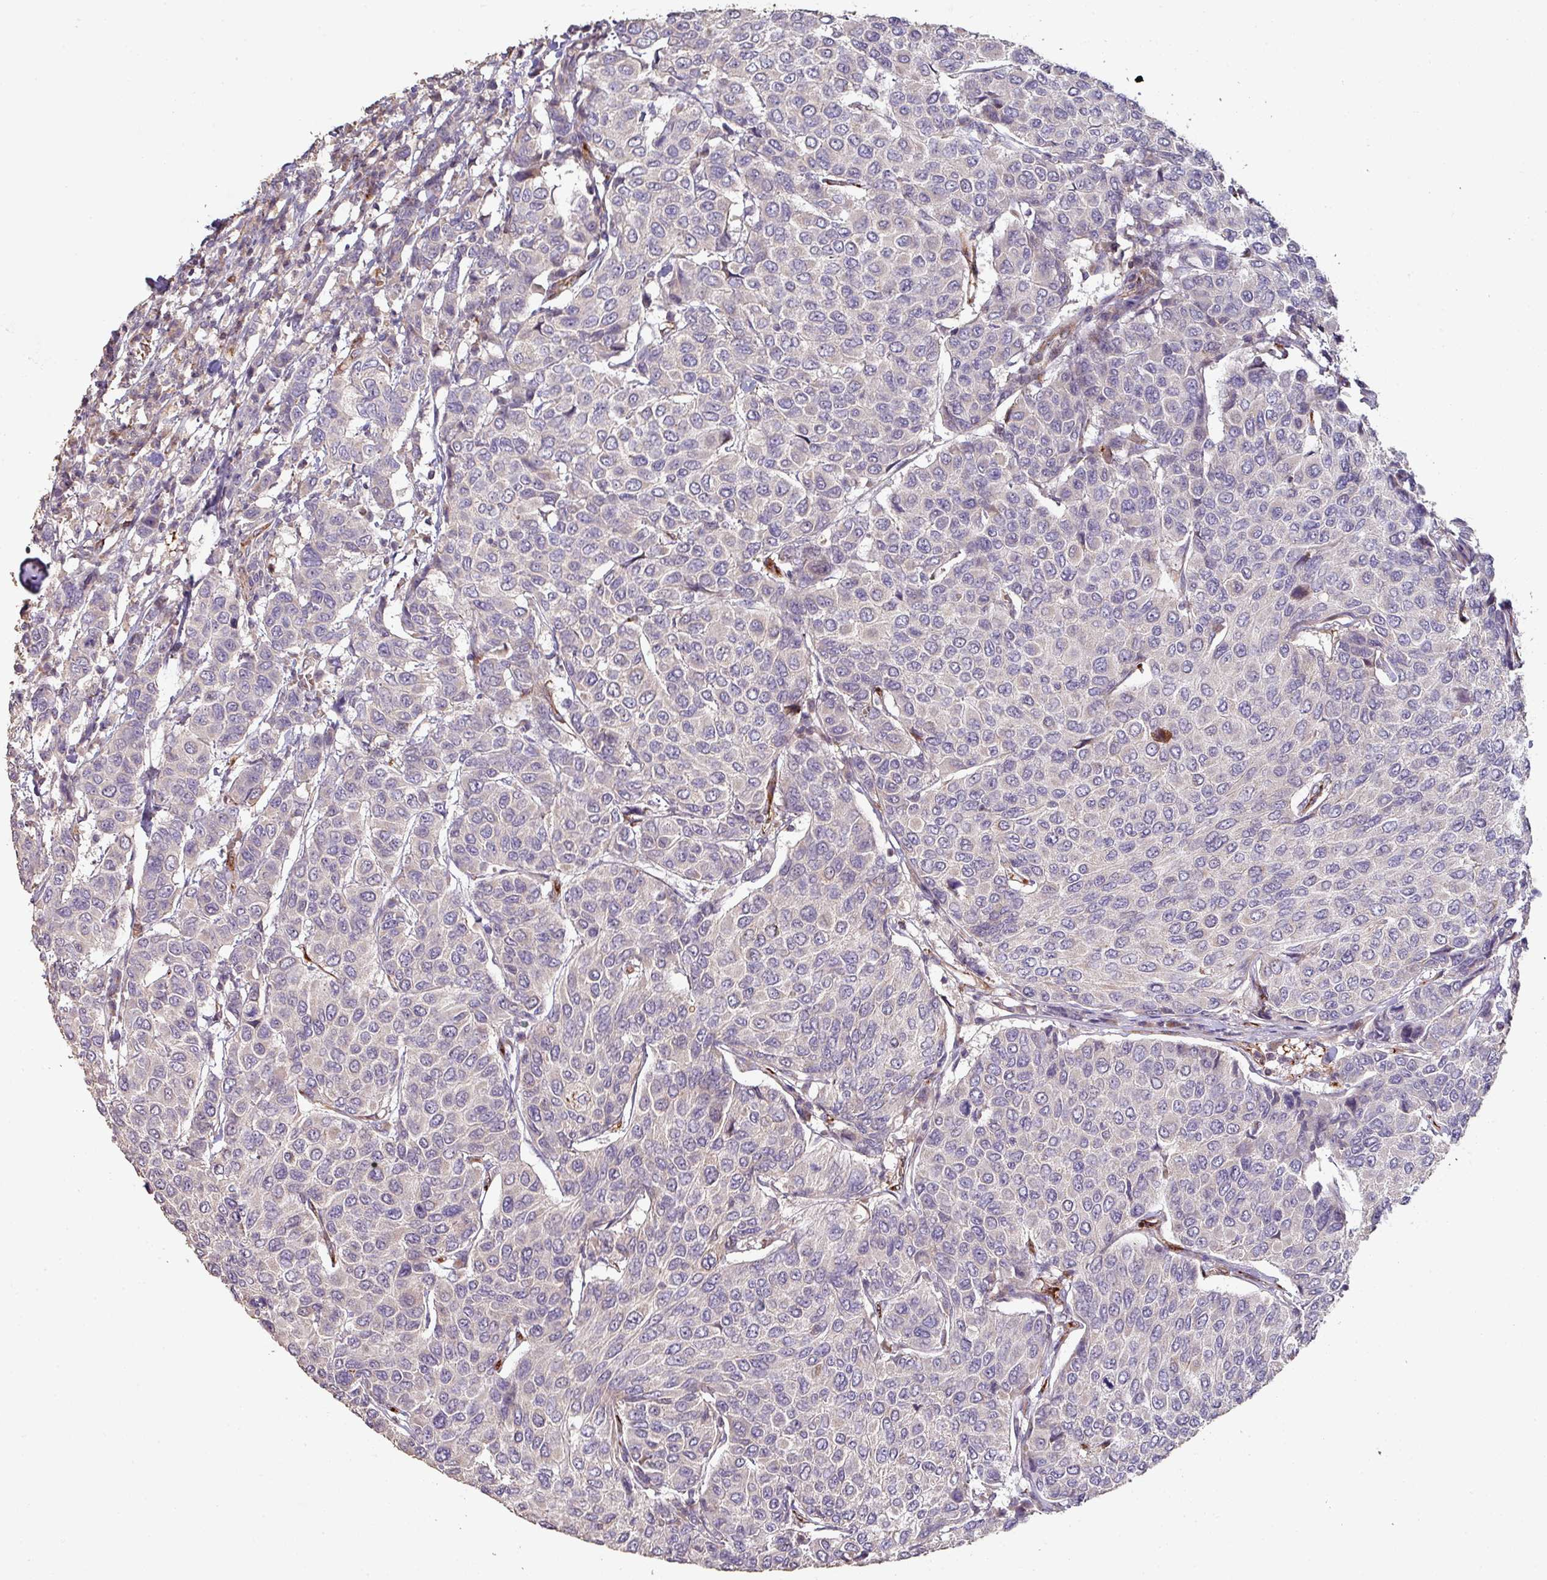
{"staining": {"intensity": "negative", "quantity": "none", "location": "none"}, "tissue": "breast cancer", "cell_type": "Tumor cells", "image_type": "cancer", "snomed": [{"axis": "morphology", "description": "Duct carcinoma"}, {"axis": "topography", "description": "Breast"}], "caption": "High power microscopy photomicrograph of an immunohistochemistry (IHC) micrograph of intraductal carcinoma (breast), revealing no significant expression in tumor cells.", "gene": "RPL23A", "patient": {"sex": "female", "age": 55}}